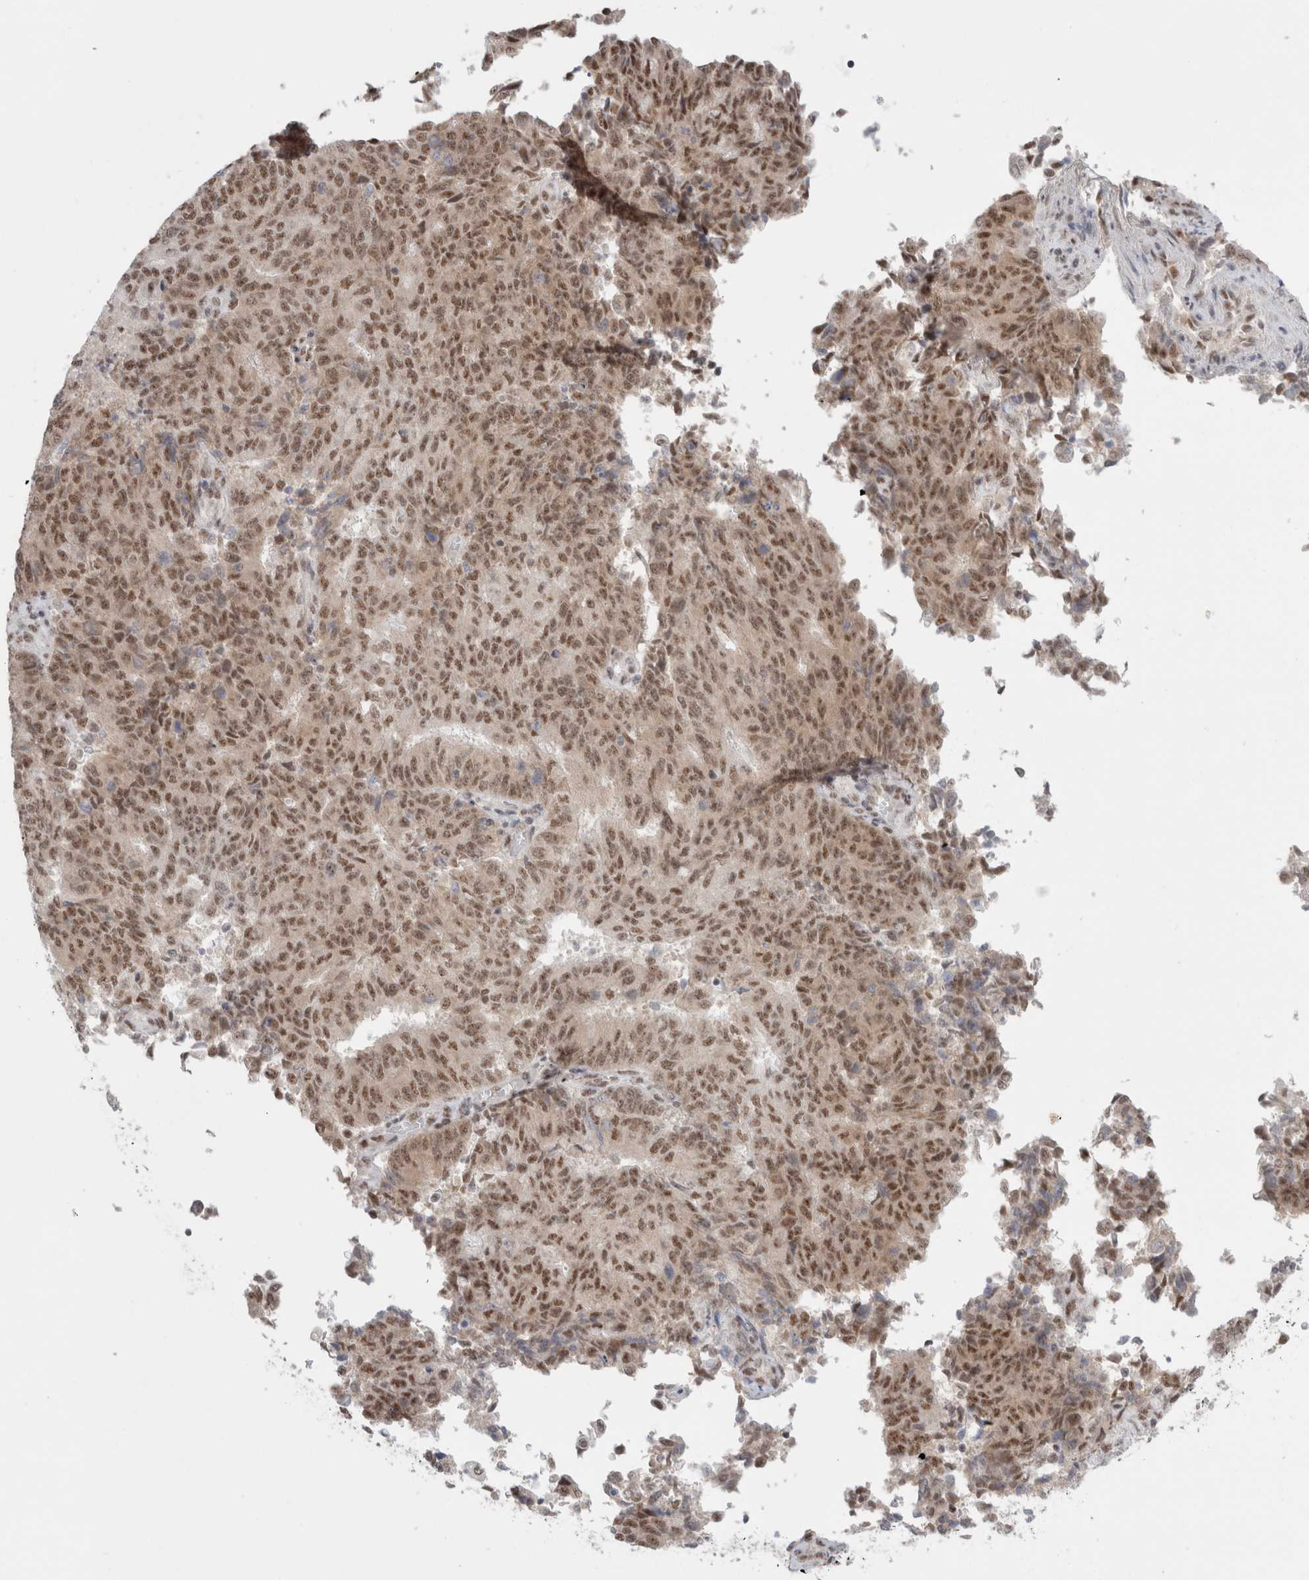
{"staining": {"intensity": "moderate", "quantity": ">75%", "location": "nuclear"}, "tissue": "endometrial cancer", "cell_type": "Tumor cells", "image_type": "cancer", "snomed": [{"axis": "morphology", "description": "Adenocarcinoma, NOS"}, {"axis": "topography", "description": "Endometrium"}], "caption": "The histopathology image reveals staining of endometrial cancer, revealing moderate nuclear protein positivity (brown color) within tumor cells.", "gene": "TRMT12", "patient": {"sex": "female", "age": 80}}